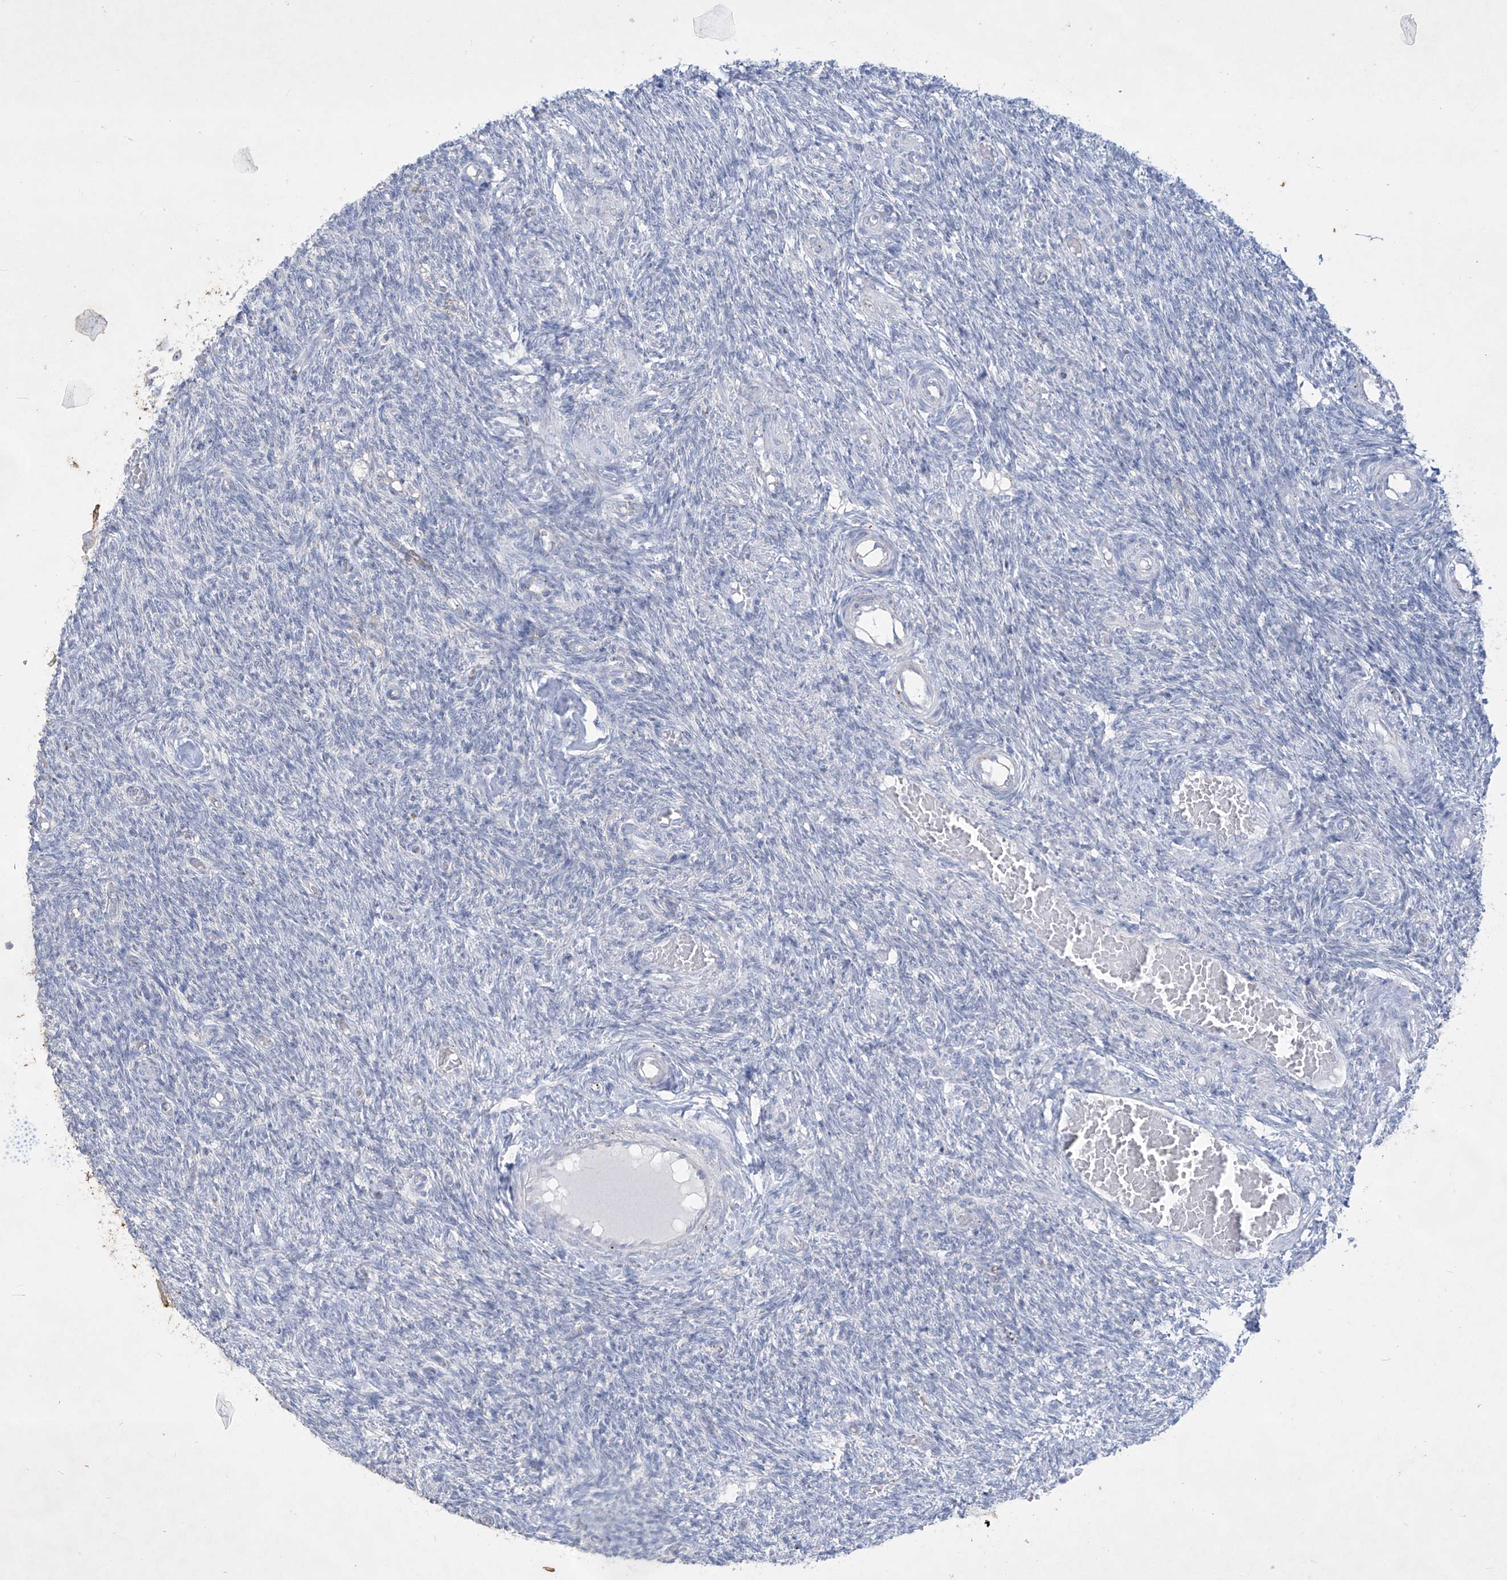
{"staining": {"intensity": "negative", "quantity": "none", "location": "none"}, "tissue": "ovary", "cell_type": "Follicle cells", "image_type": "normal", "snomed": [{"axis": "morphology", "description": "Normal tissue, NOS"}, {"axis": "topography", "description": "Ovary"}], "caption": "High magnification brightfield microscopy of benign ovary stained with DAB (3,3'-diaminobenzidine) (brown) and counterstained with hematoxylin (blue): follicle cells show no significant expression.", "gene": "GPR137C", "patient": {"sex": "female", "age": 27}}